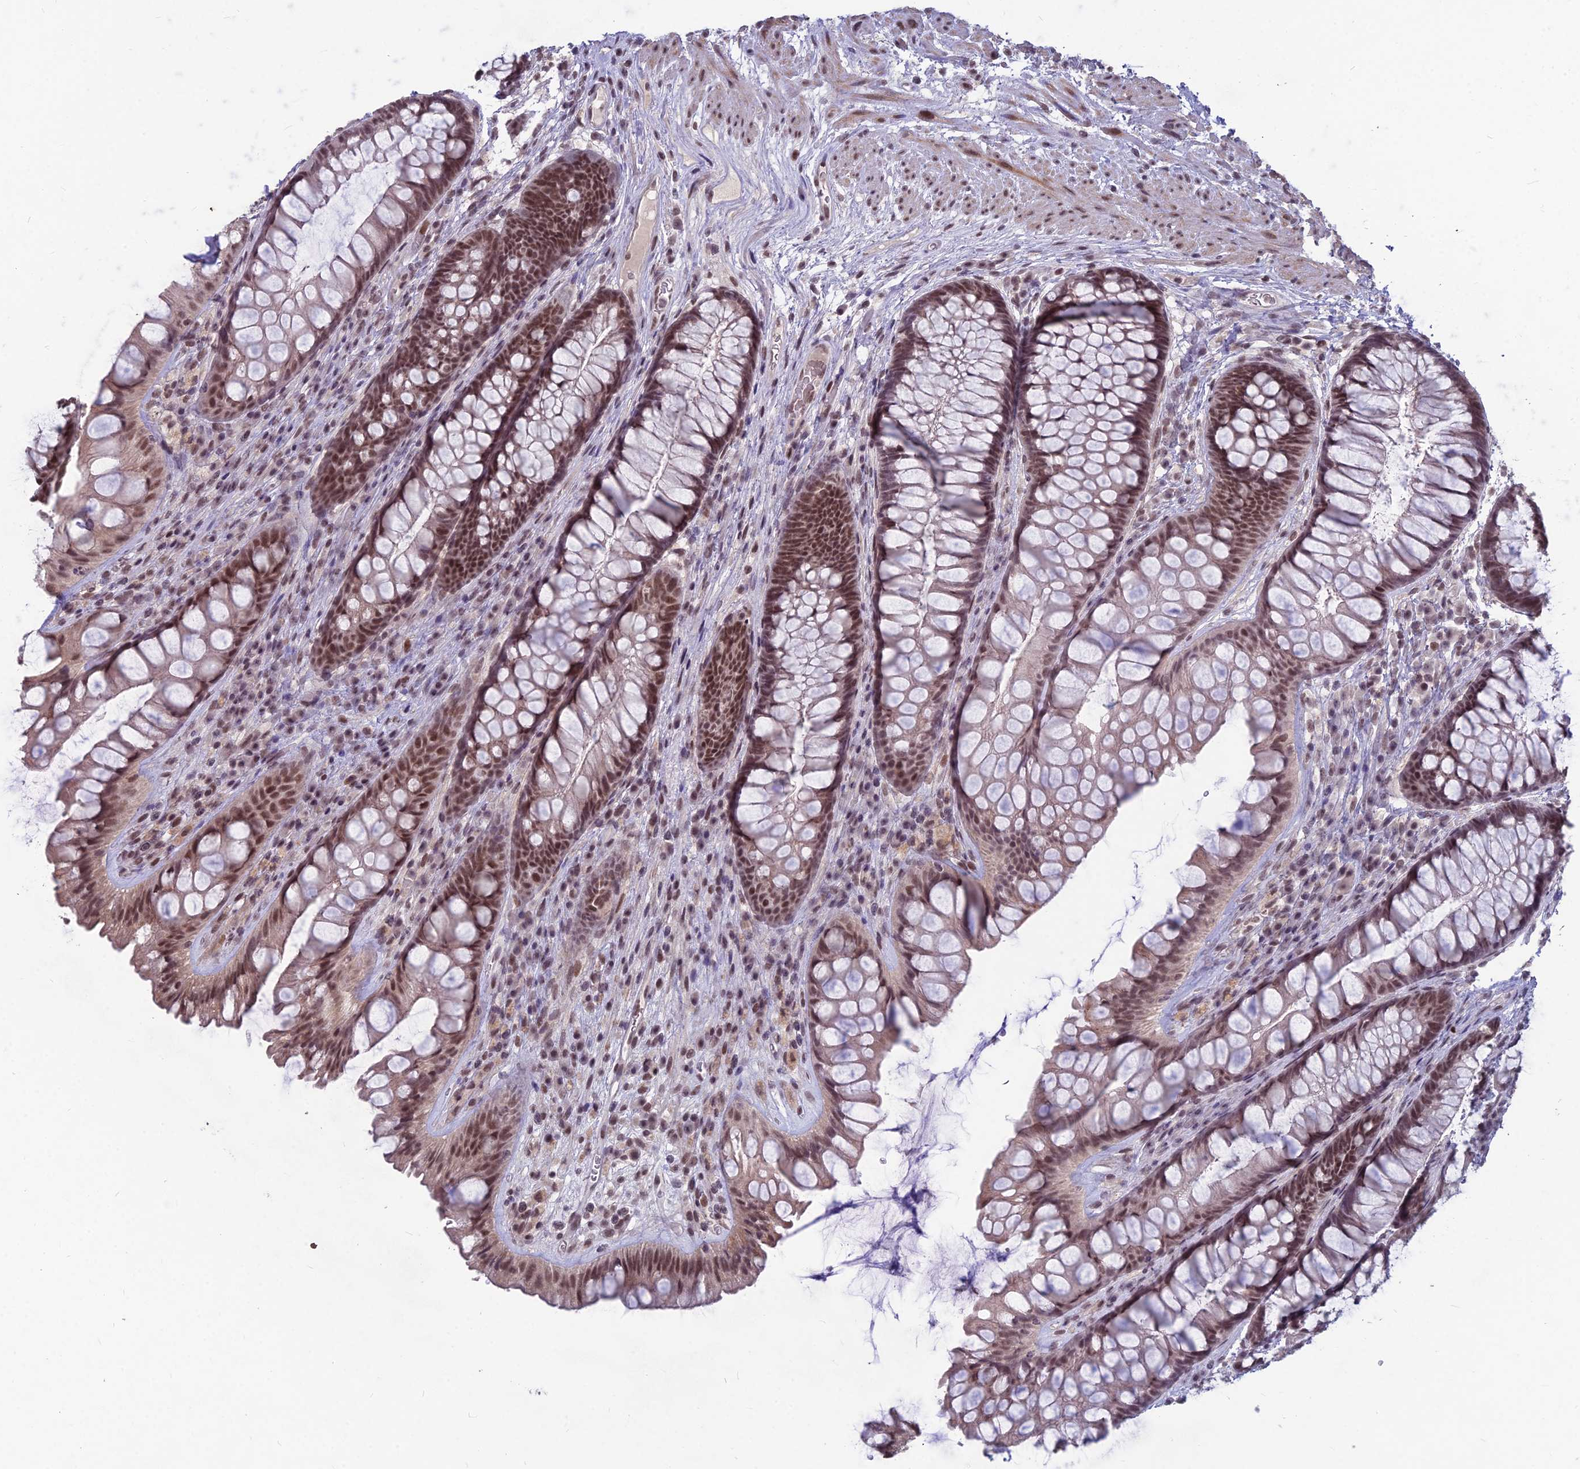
{"staining": {"intensity": "moderate", "quantity": ">75%", "location": "nuclear"}, "tissue": "rectum", "cell_type": "Glandular cells", "image_type": "normal", "snomed": [{"axis": "morphology", "description": "Normal tissue, NOS"}, {"axis": "topography", "description": "Rectum"}], "caption": "IHC photomicrograph of normal human rectum stained for a protein (brown), which exhibits medium levels of moderate nuclear positivity in about >75% of glandular cells.", "gene": "KAT7", "patient": {"sex": "male", "age": 74}}